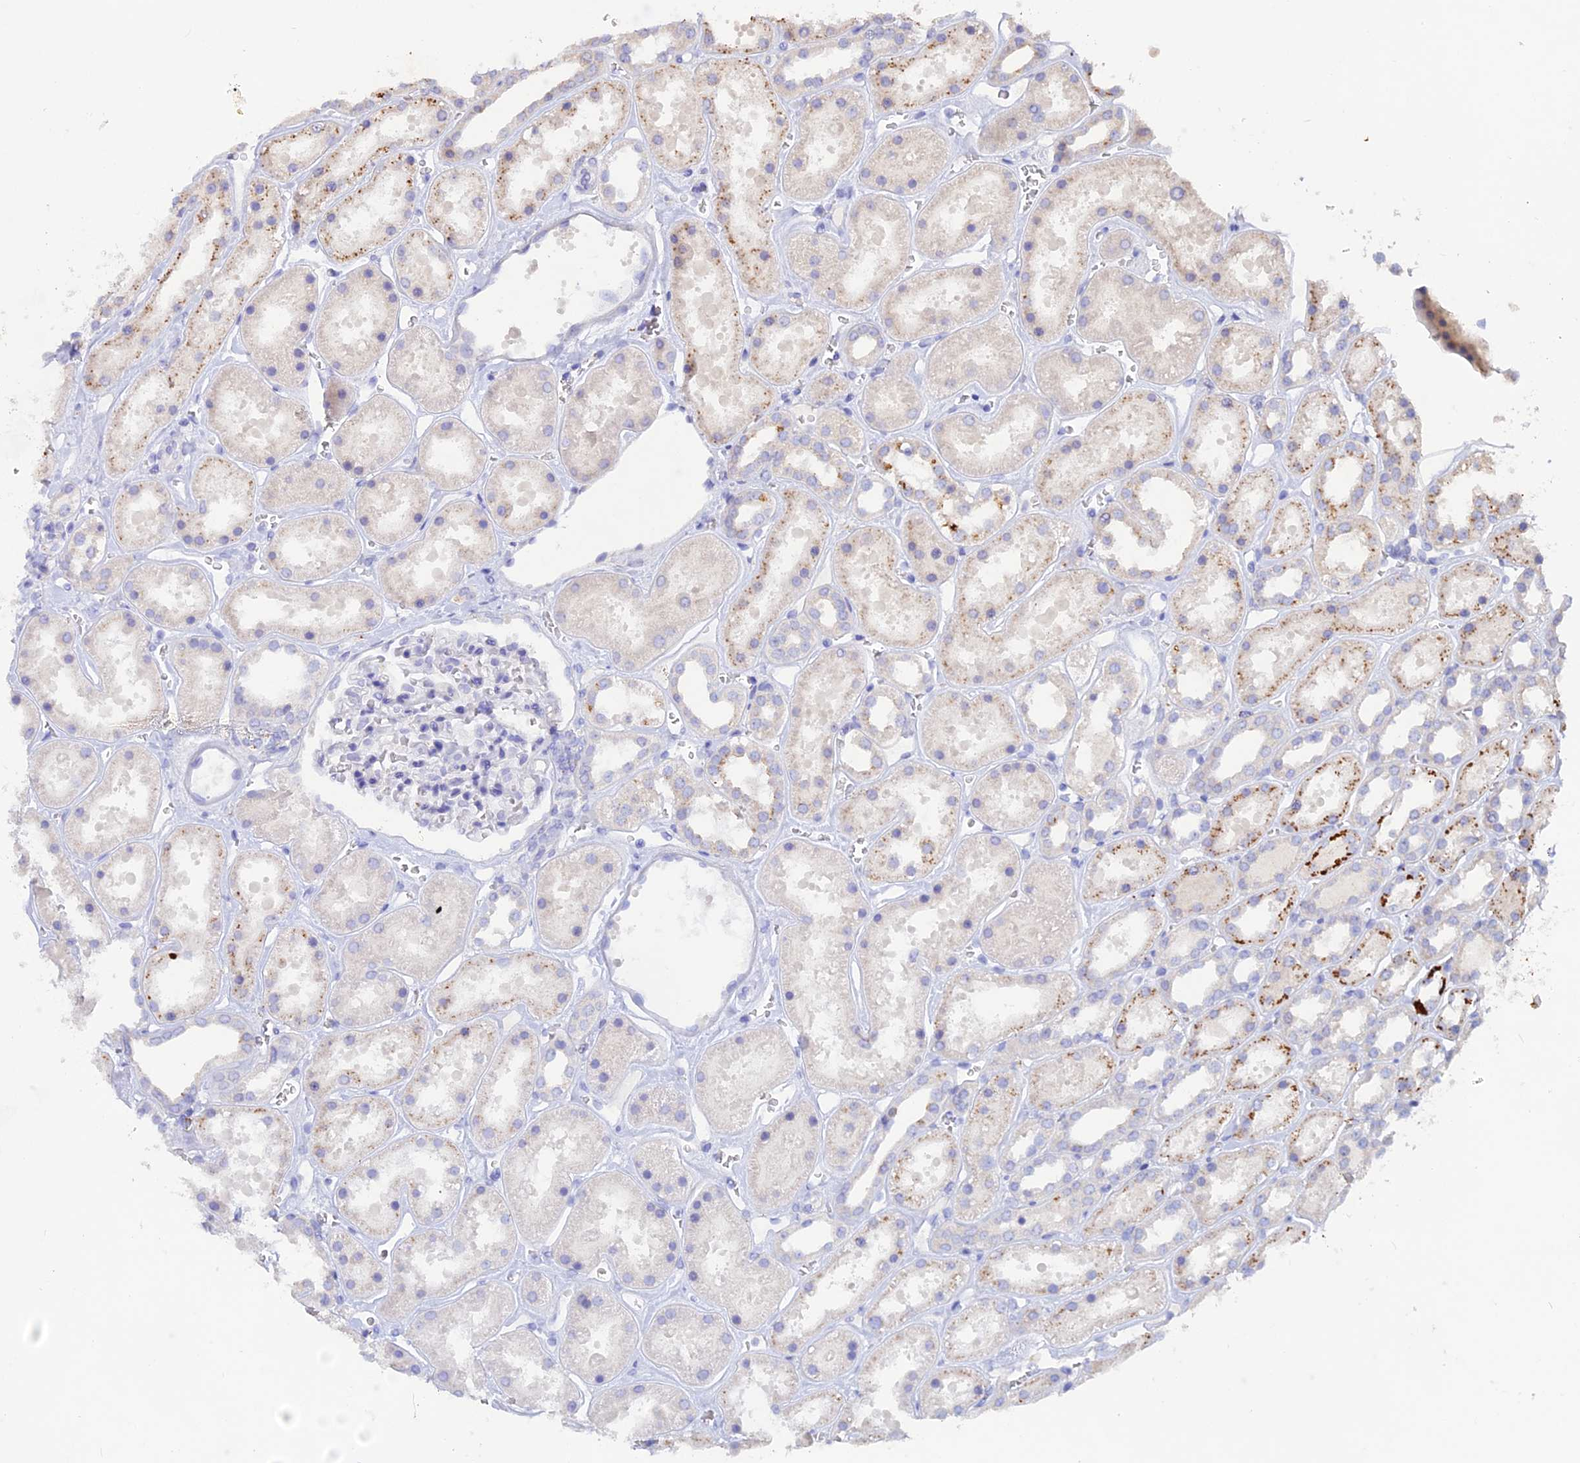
{"staining": {"intensity": "negative", "quantity": "none", "location": "none"}, "tissue": "kidney", "cell_type": "Cells in glomeruli", "image_type": "normal", "snomed": [{"axis": "morphology", "description": "Normal tissue, NOS"}, {"axis": "topography", "description": "Kidney"}], "caption": "IHC histopathology image of unremarkable kidney stained for a protein (brown), which shows no positivity in cells in glomeruli.", "gene": "SLC26A4", "patient": {"sex": "female", "age": 41}}